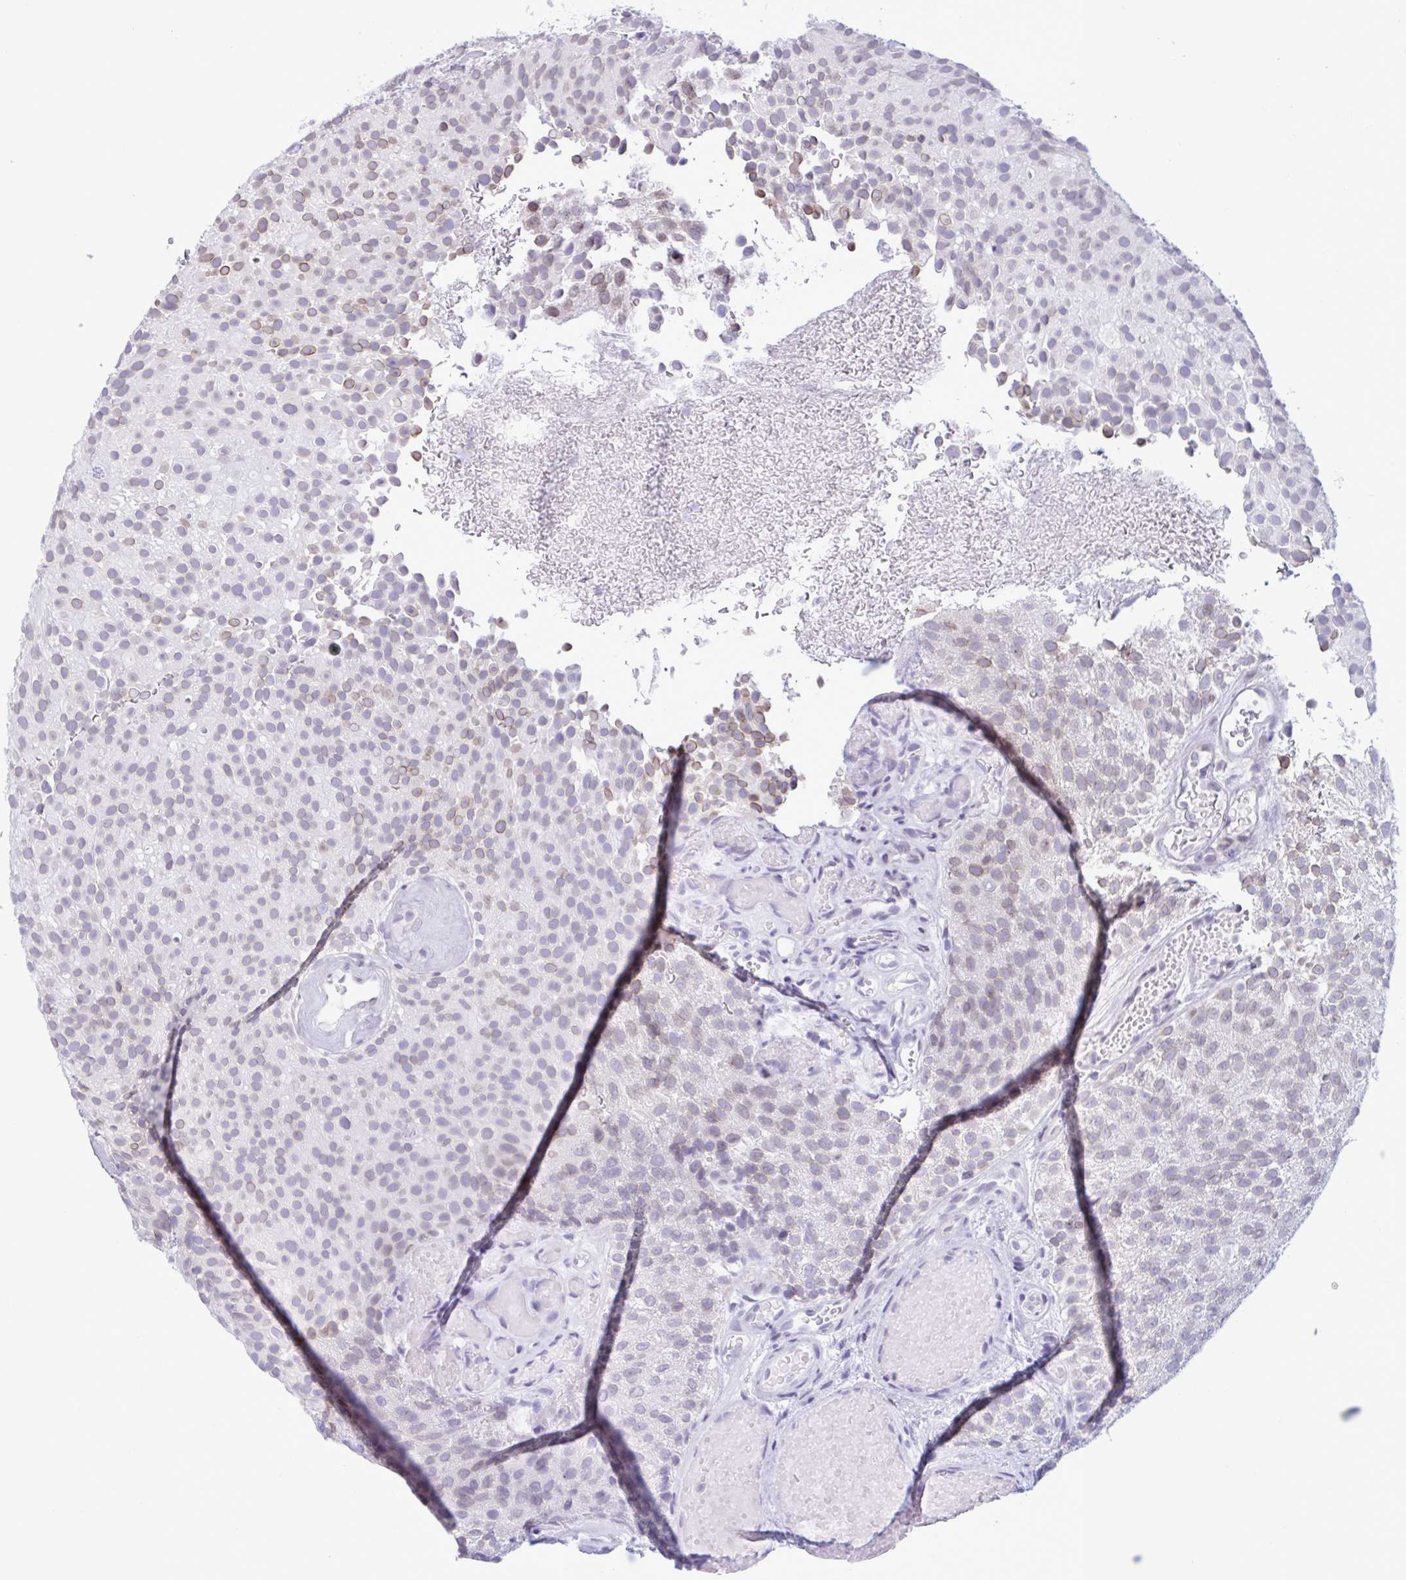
{"staining": {"intensity": "weak", "quantity": "<25%", "location": "cytoplasmic/membranous"}, "tissue": "urothelial cancer", "cell_type": "Tumor cells", "image_type": "cancer", "snomed": [{"axis": "morphology", "description": "Urothelial carcinoma, Low grade"}, {"axis": "topography", "description": "Urinary bladder"}], "caption": "Histopathology image shows no protein expression in tumor cells of urothelial carcinoma (low-grade) tissue.", "gene": "DOCK11", "patient": {"sex": "male", "age": 78}}